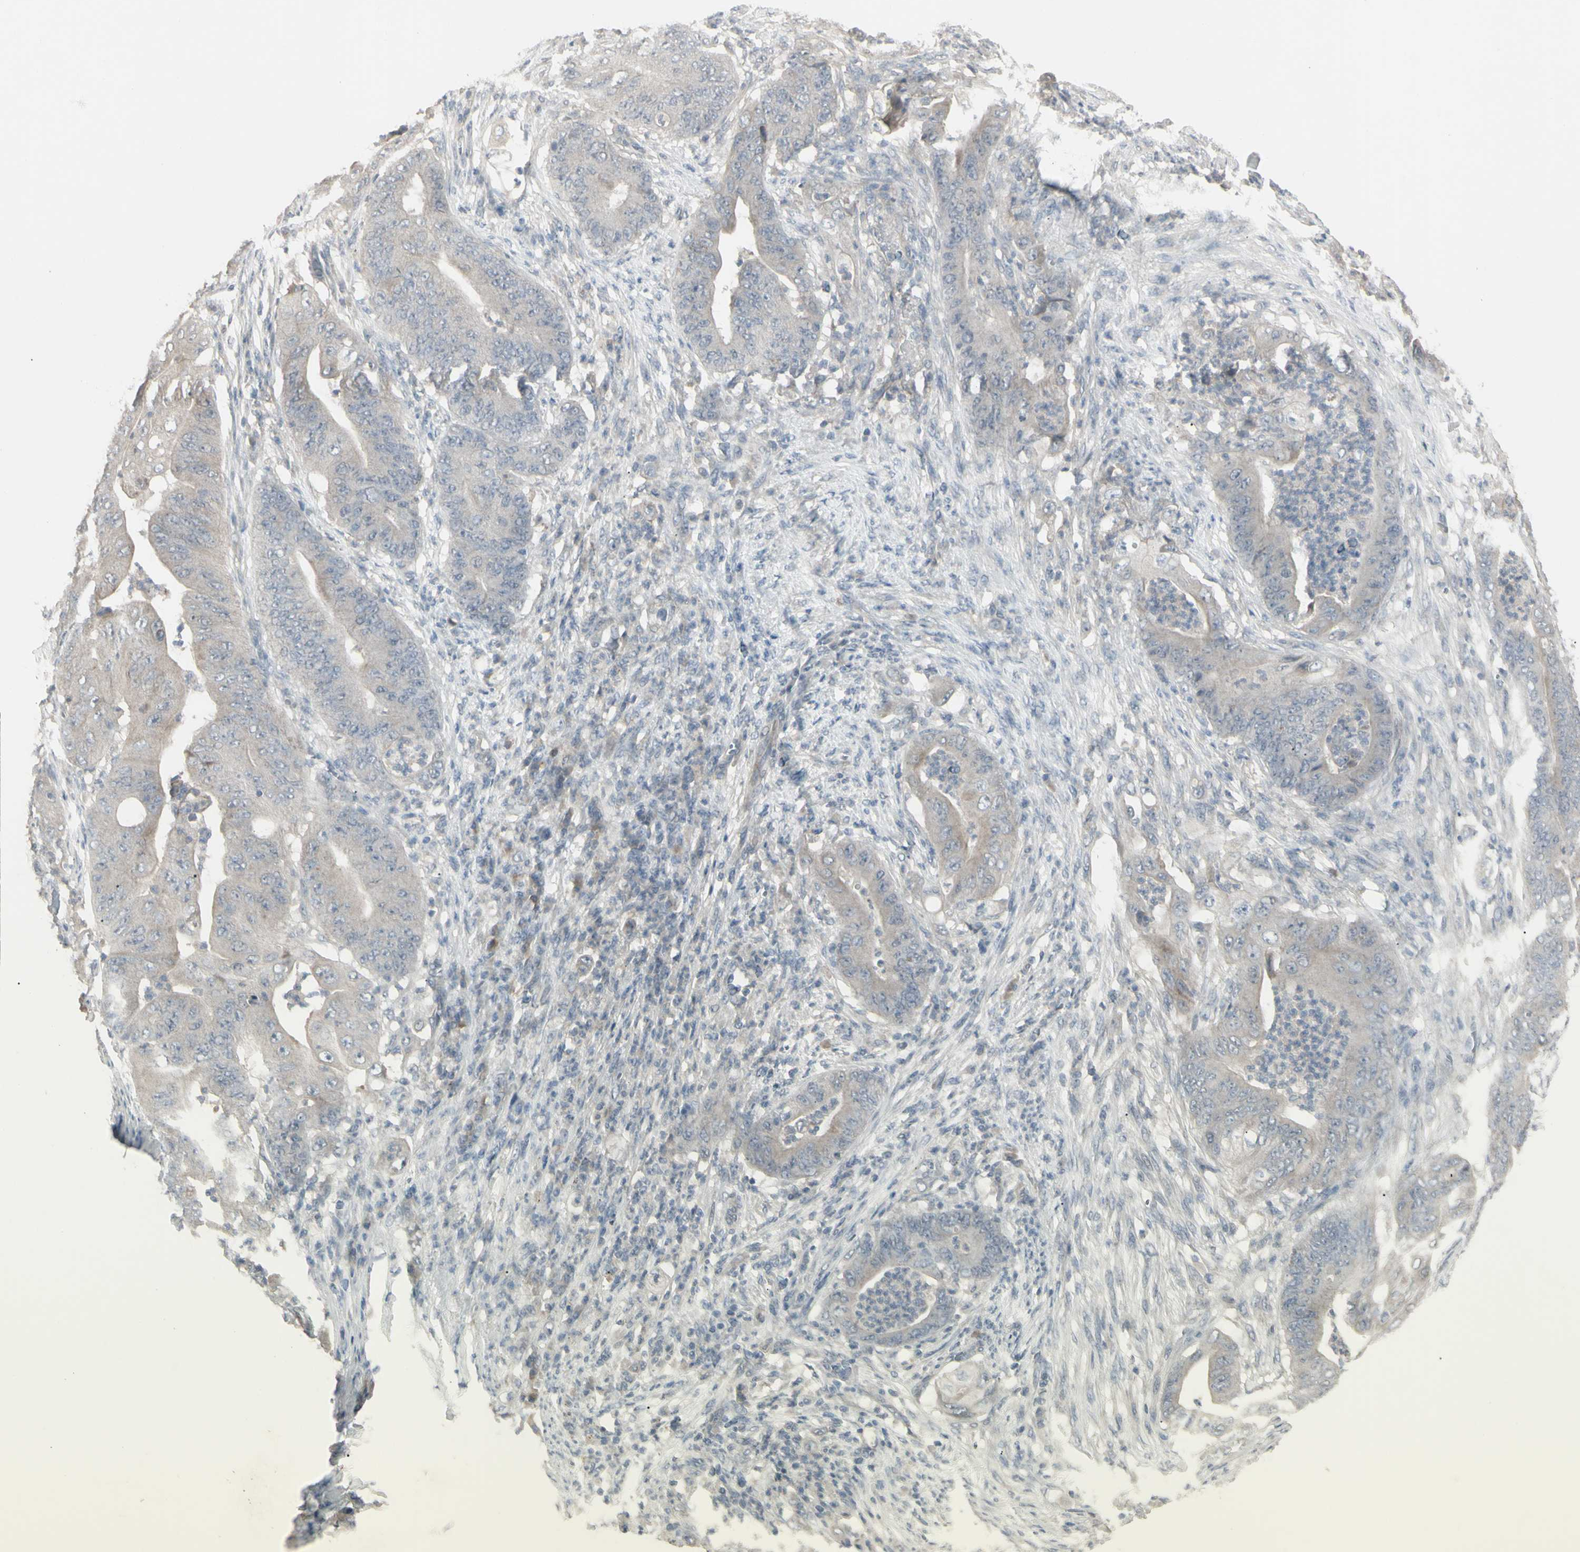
{"staining": {"intensity": "weak", "quantity": ">75%", "location": "cytoplasmic/membranous"}, "tissue": "stomach cancer", "cell_type": "Tumor cells", "image_type": "cancer", "snomed": [{"axis": "morphology", "description": "Adenocarcinoma, NOS"}, {"axis": "topography", "description": "Stomach"}], "caption": "Human adenocarcinoma (stomach) stained with a protein marker exhibits weak staining in tumor cells.", "gene": "PIAS4", "patient": {"sex": "female", "age": 73}}